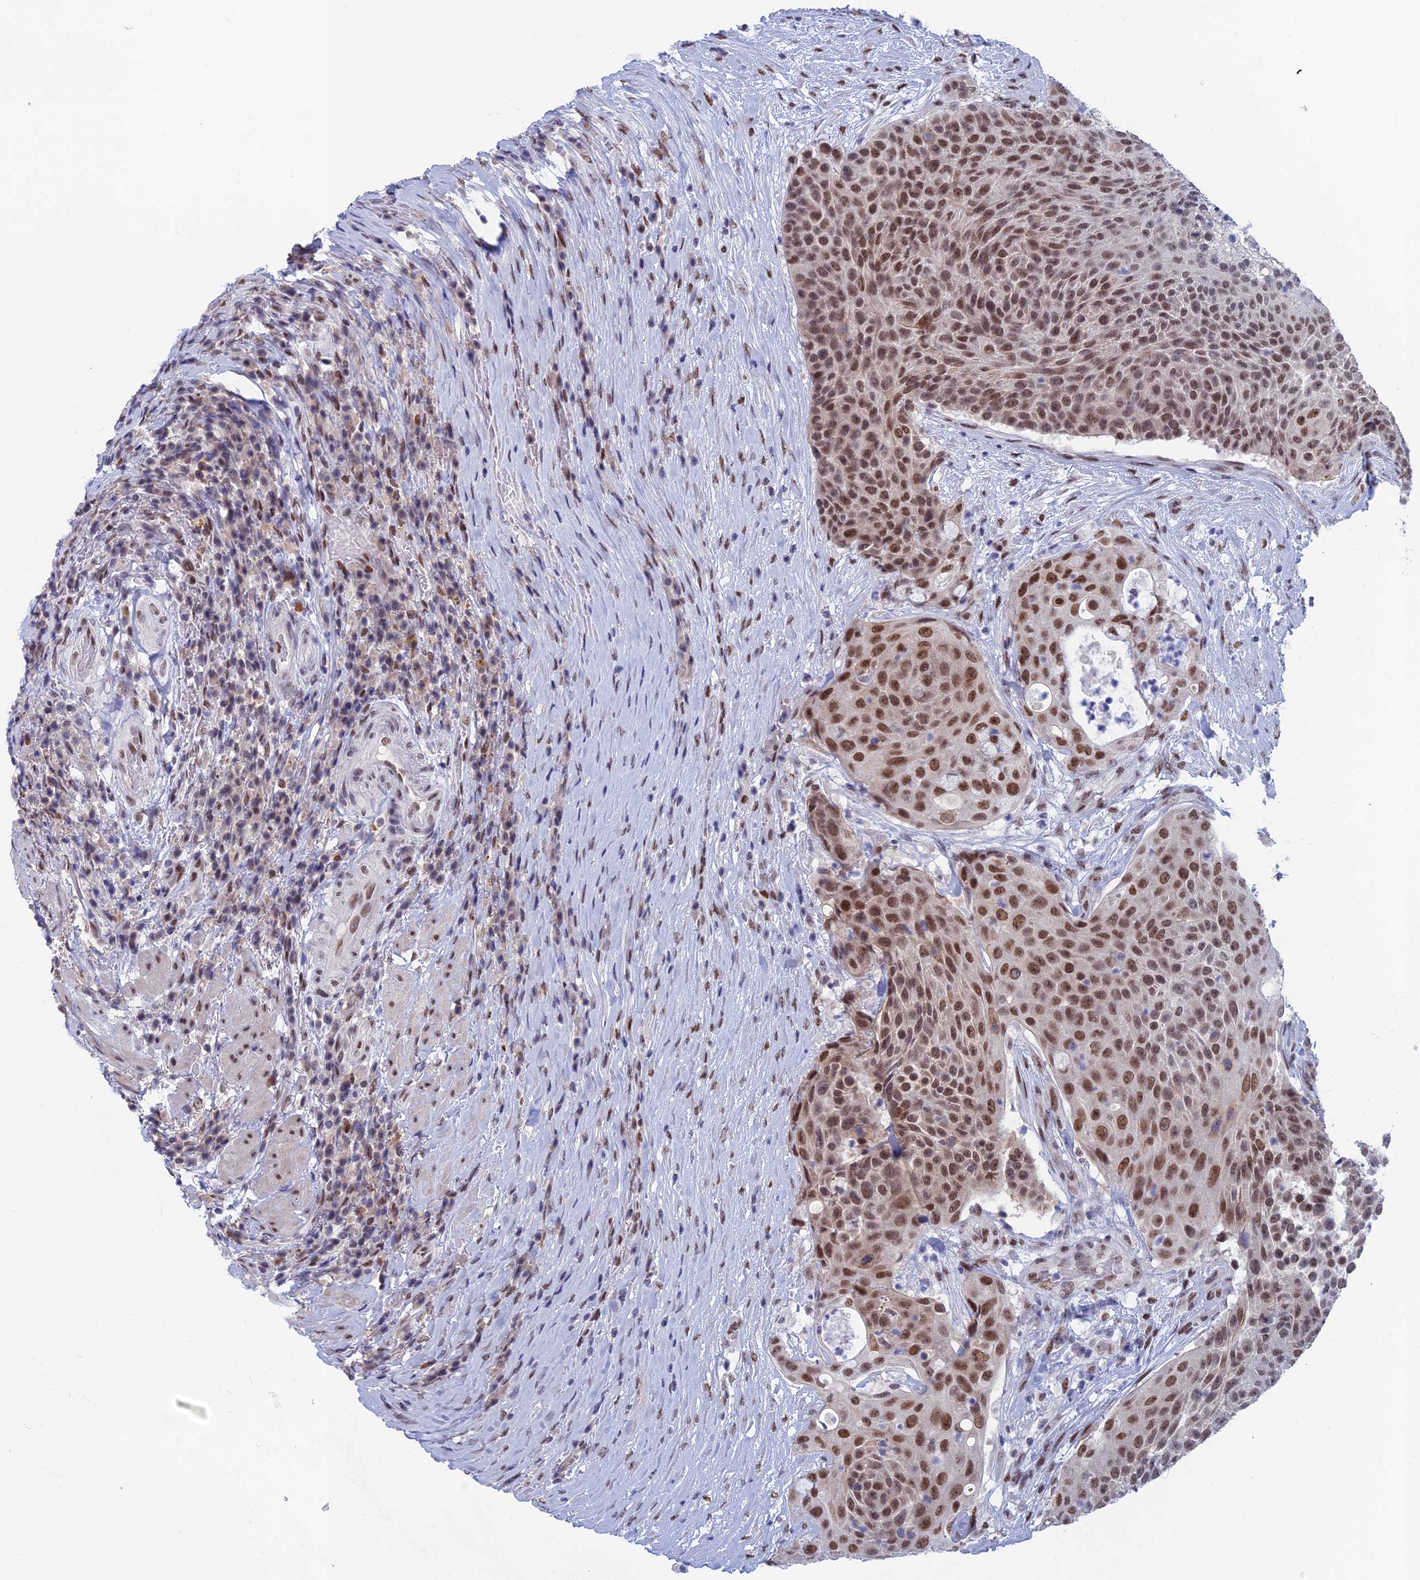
{"staining": {"intensity": "strong", "quantity": ">75%", "location": "nuclear"}, "tissue": "urothelial cancer", "cell_type": "Tumor cells", "image_type": "cancer", "snomed": [{"axis": "morphology", "description": "Urothelial carcinoma, High grade"}, {"axis": "topography", "description": "Urinary bladder"}], "caption": "The histopathology image demonstrates immunohistochemical staining of urothelial cancer. There is strong nuclear positivity is identified in about >75% of tumor cells.", "gene": "NABP2", "patient": {"sex": "female", "age": 63}}